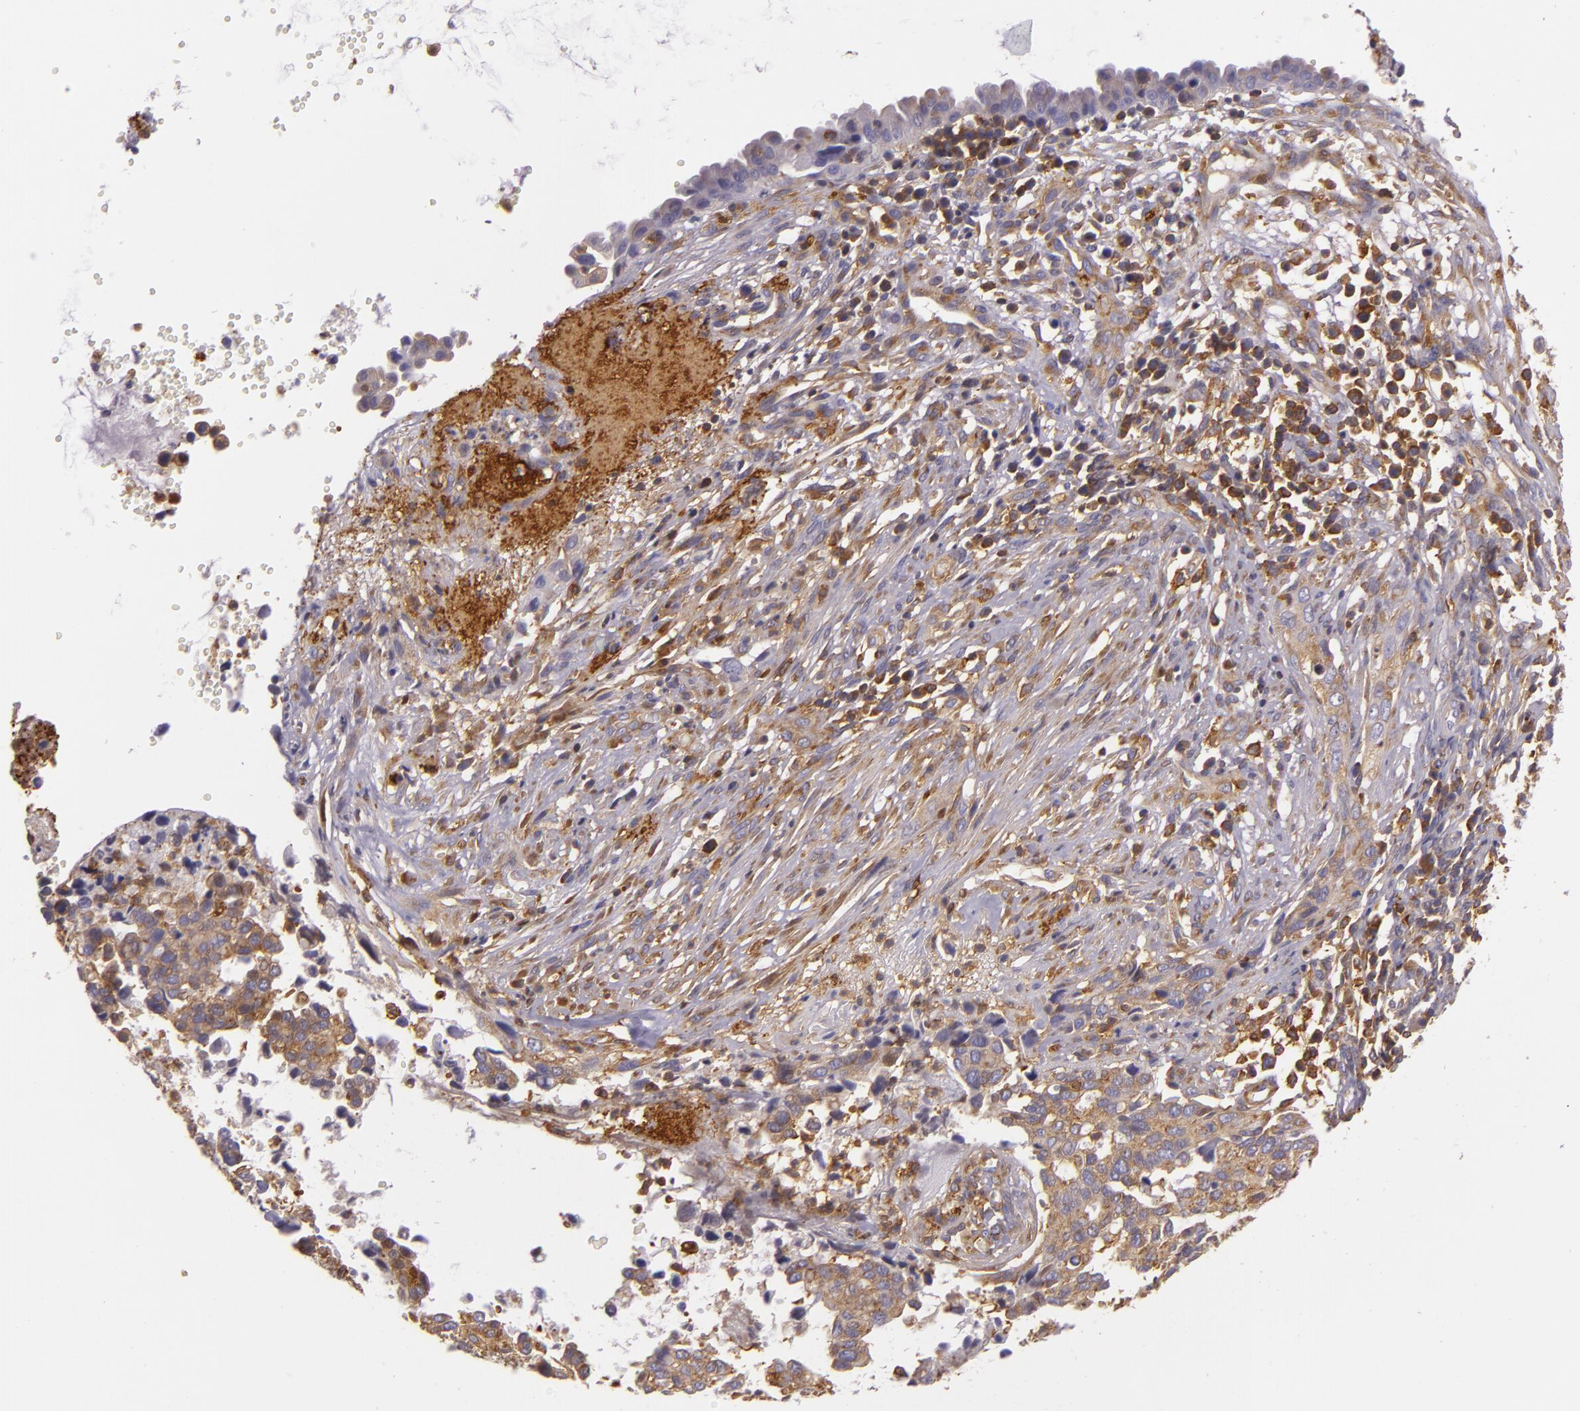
{"staining": {"intensity": "moderate", "quantity": ">75%", "location": "cytoplasmic/membranous"}, "tissue": "cervical cancer", "cell_type": "Tumor cells", "image_type": "cancer", "snomed": [{"axis": "morphology", "description": "Normal tissue, NOS"}, {"axis": "morphology", "description": "Squamous cell carcinoma, NOS"}, {"axis": "topography", "description": "Cervix"}], "caption": "A high-resolution photomicrograph shows IHC staining of cervical cancer, which demonstrates moderate cytoplasmic/membranous expression in approximately >75% of tumor cells.", "gene": "TLN1", "patient": {"sex": "female", "age": 45}}